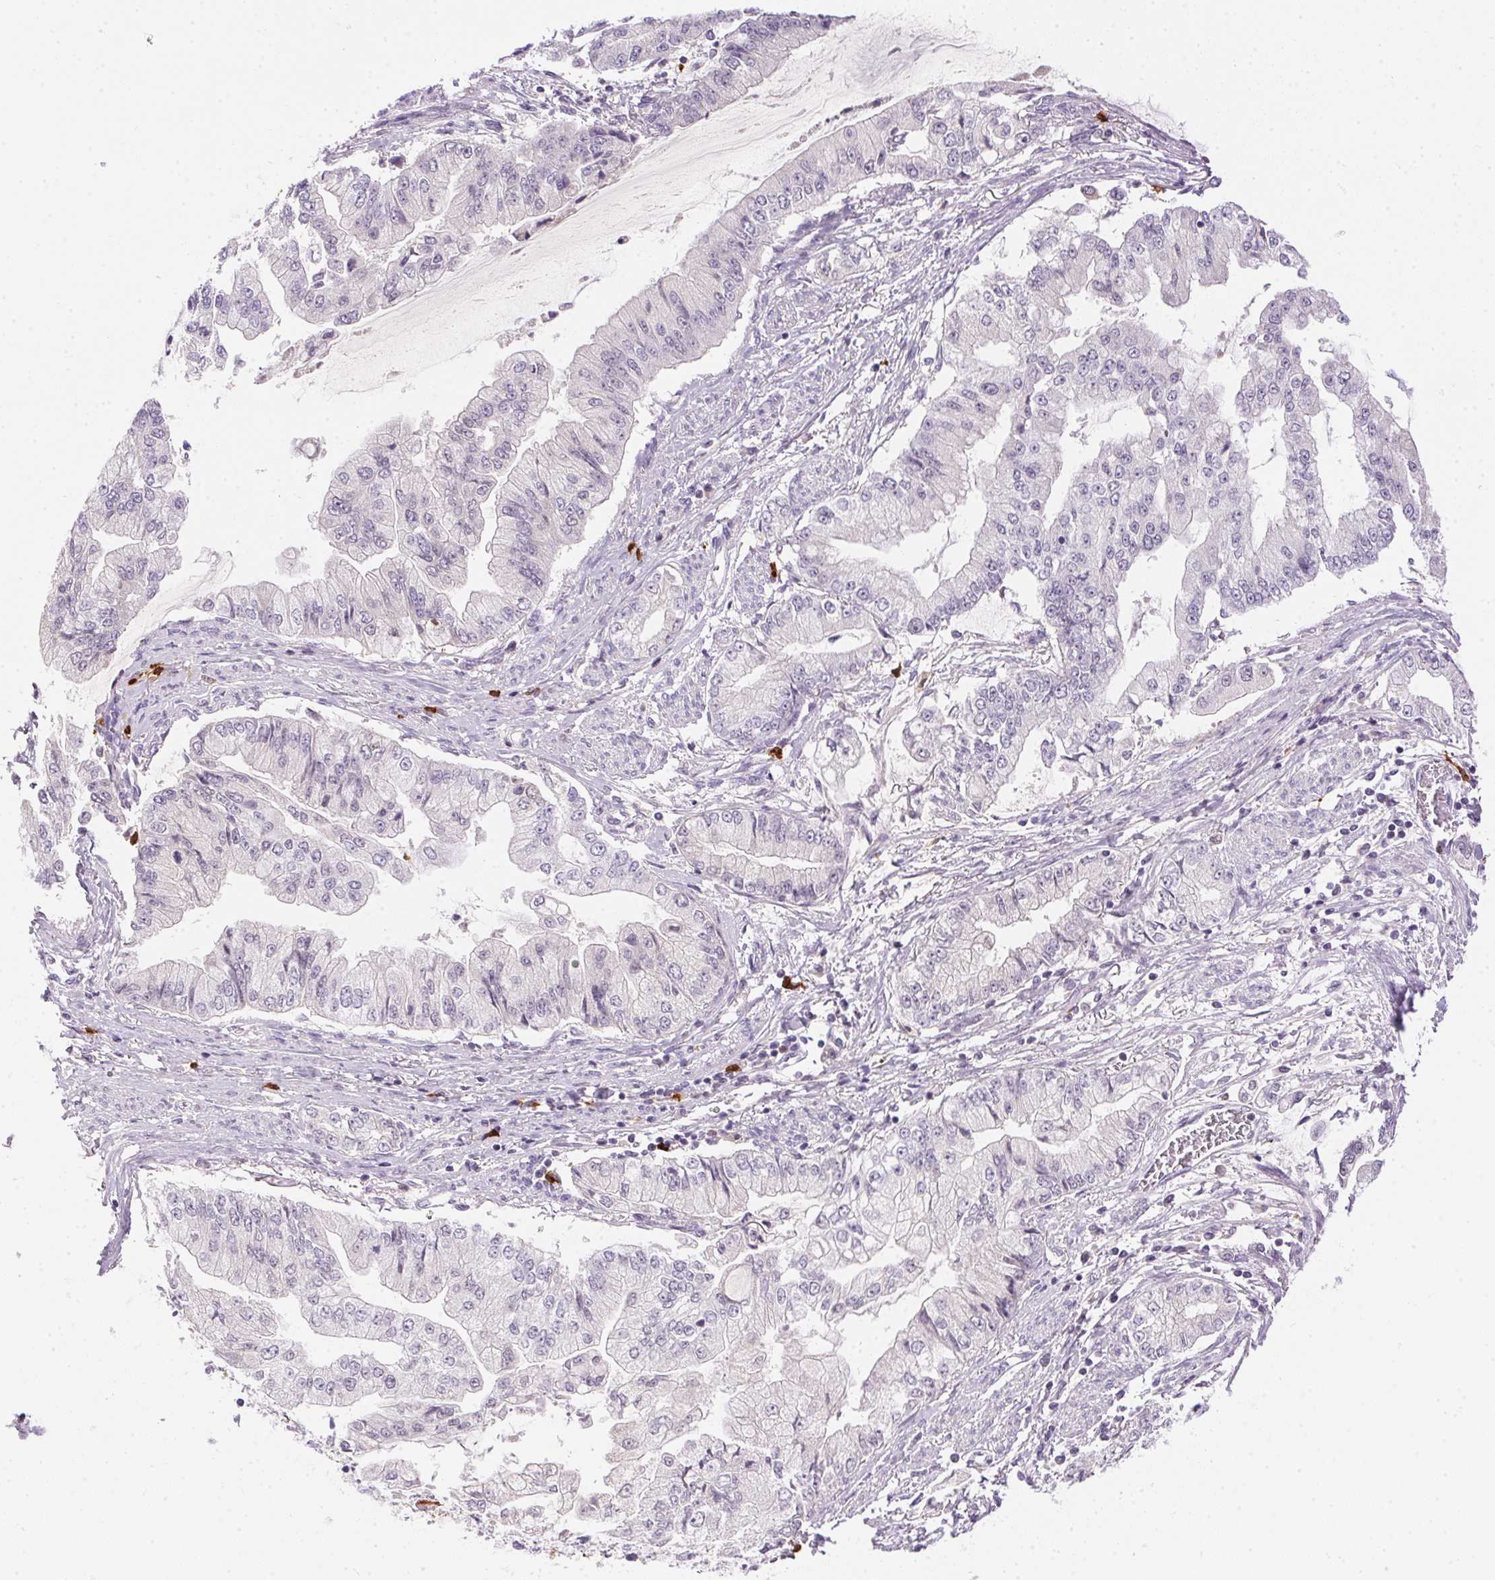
{"staining": {"intensity": "negative", "quantity": "none", "location": "none"}, "tissue": "stomach cancer", "cell_type": "Tumor cells", "image_type": "cancer", "snomed": [{"axis": "morphology", "description": "Adenocarcinoma, NOS"}, {"axis": "topography", "description": "Stomach, upper"}], "caption": "Immunohistochemistry micrograph of human stomach adenocarcinoma stained for a protein (brown), which demonstrates no staining in tumor cells. (Brightfield microscopy of DAB IHC at high magnification).", "gene": "ORM1", "patient": {"sex": "female", "age": 74}}